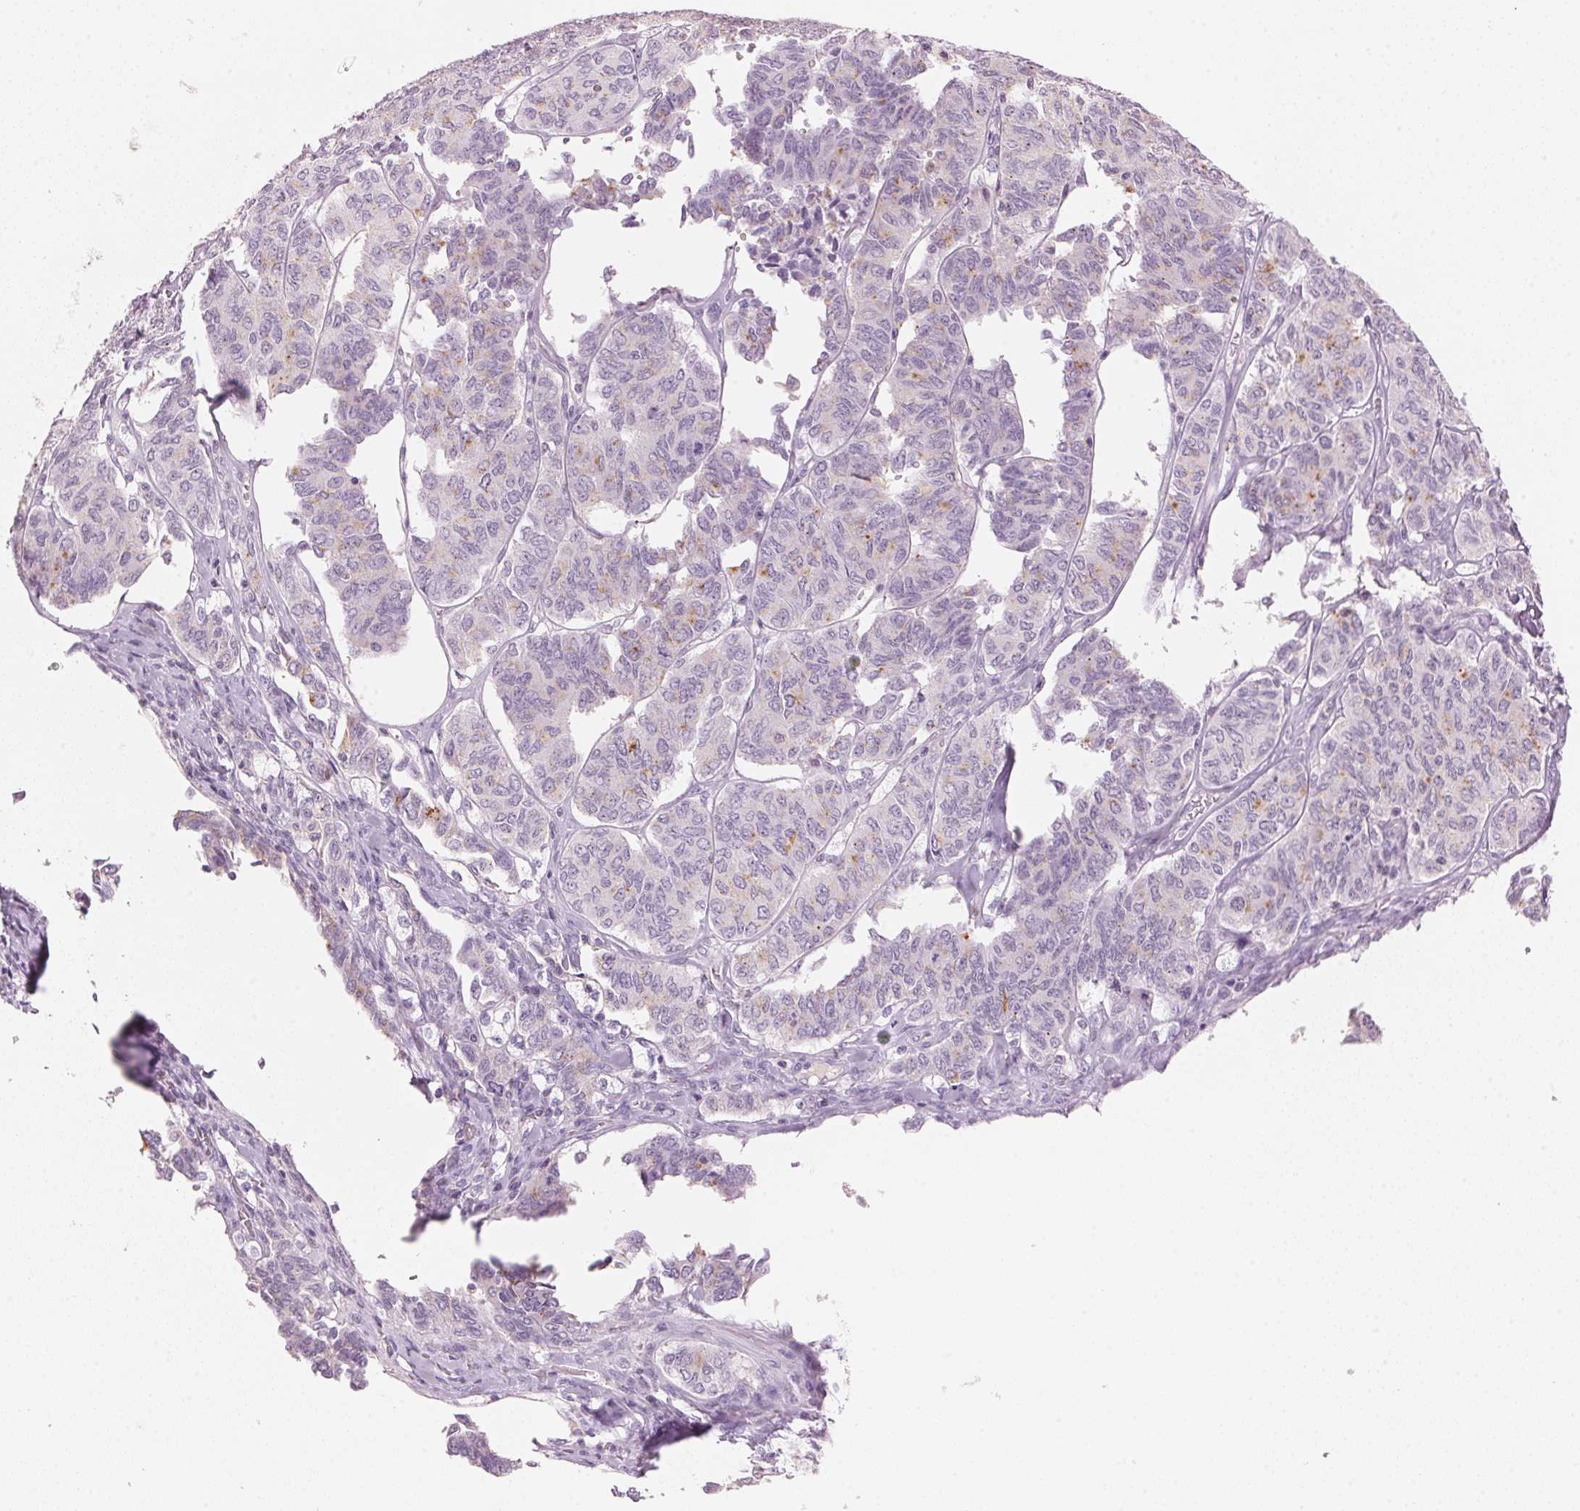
{"staining": {"intensity": "moderate", "quantity": "<25%", "location": "cytoplasmic/membranous"}, "tissue": "ovarian cancer", "cell_type": "Tumor cells", "image_type": "cancer", "snomed": [{"axis": "morphology", "description": "Carcinoma, endometroid"}, {"axis": "topography", "description": "Ovary"}], "caption": "Immunohistochemistry (IHC) (DAB (3,3'-diaminobenzidine)) staining of human endometroid carcinoma (ovarian) exhibits moderate cytoplasmic/membranous protein positivity in about <25% of tumor cells.", "gene": "HOXB13", "patient": {"sex": "female", "age": 80}}